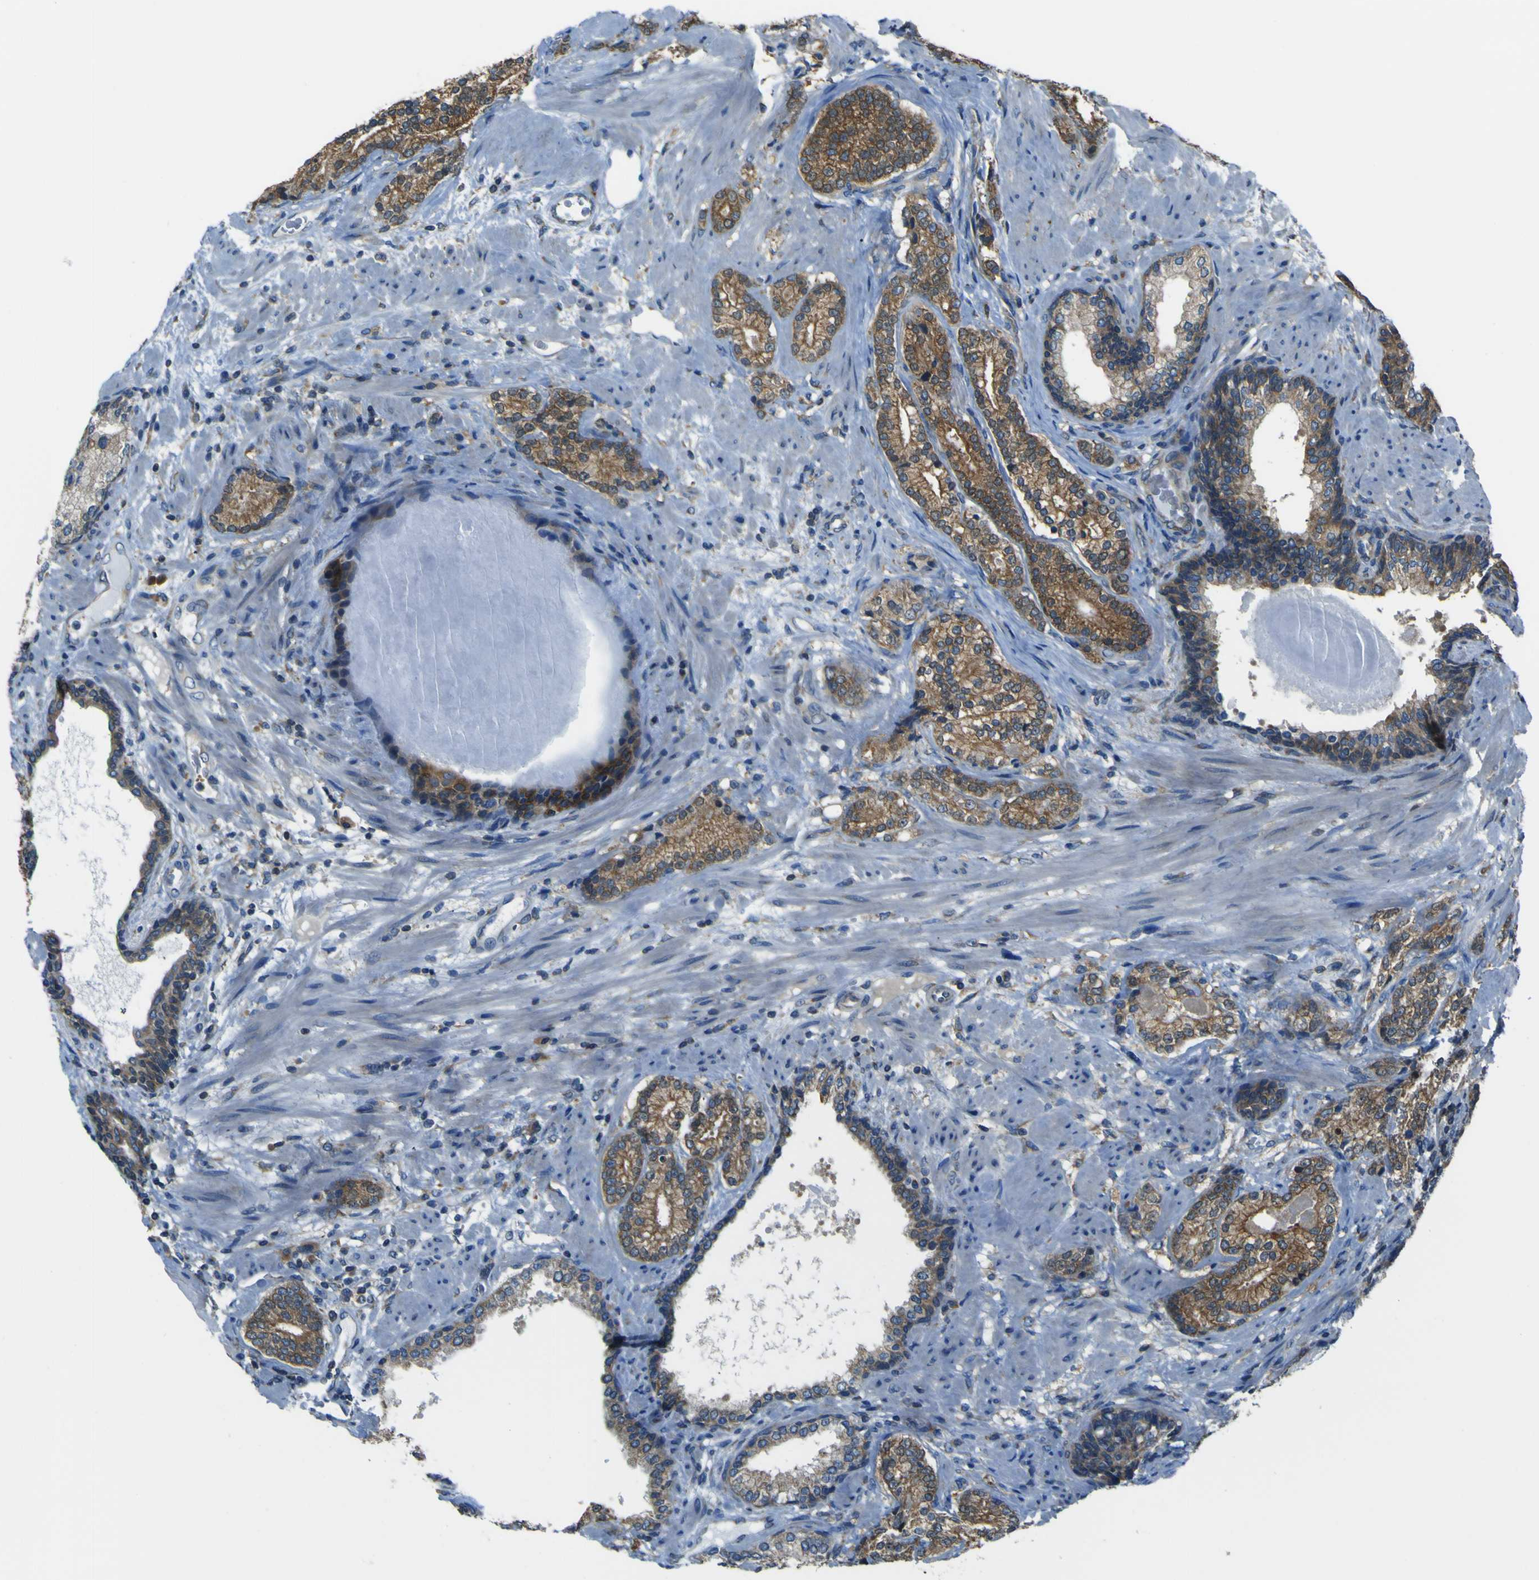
{"staining": {"intensity": "moderate", "quantity": ">75%", "location": "cytoplasmic/membranous"}, "tissue": "prostate cancer", "cell_type": "Tumor cells", "image_type": "cancer", "snomed": [{"axis": "morphology", "description": "Adenocarcinoma, High grade"}, {"axis": "topography", "description": "Prostate"}], "caption": "Immunohistochemistry (DAB) staining of human prostate cancer (adenocarcinoma (high-grade)) displays moderate cytoplasmic/membranous protein positivity in about >75% of tumor cells. The staining was performed using DAB to visualize the protein expression in brown, while the nuclei were stained in blue with hematoxylin (Magnification: 20x).", "gene": "STIM1", "patient": {"sex": "male", "age": 61}}